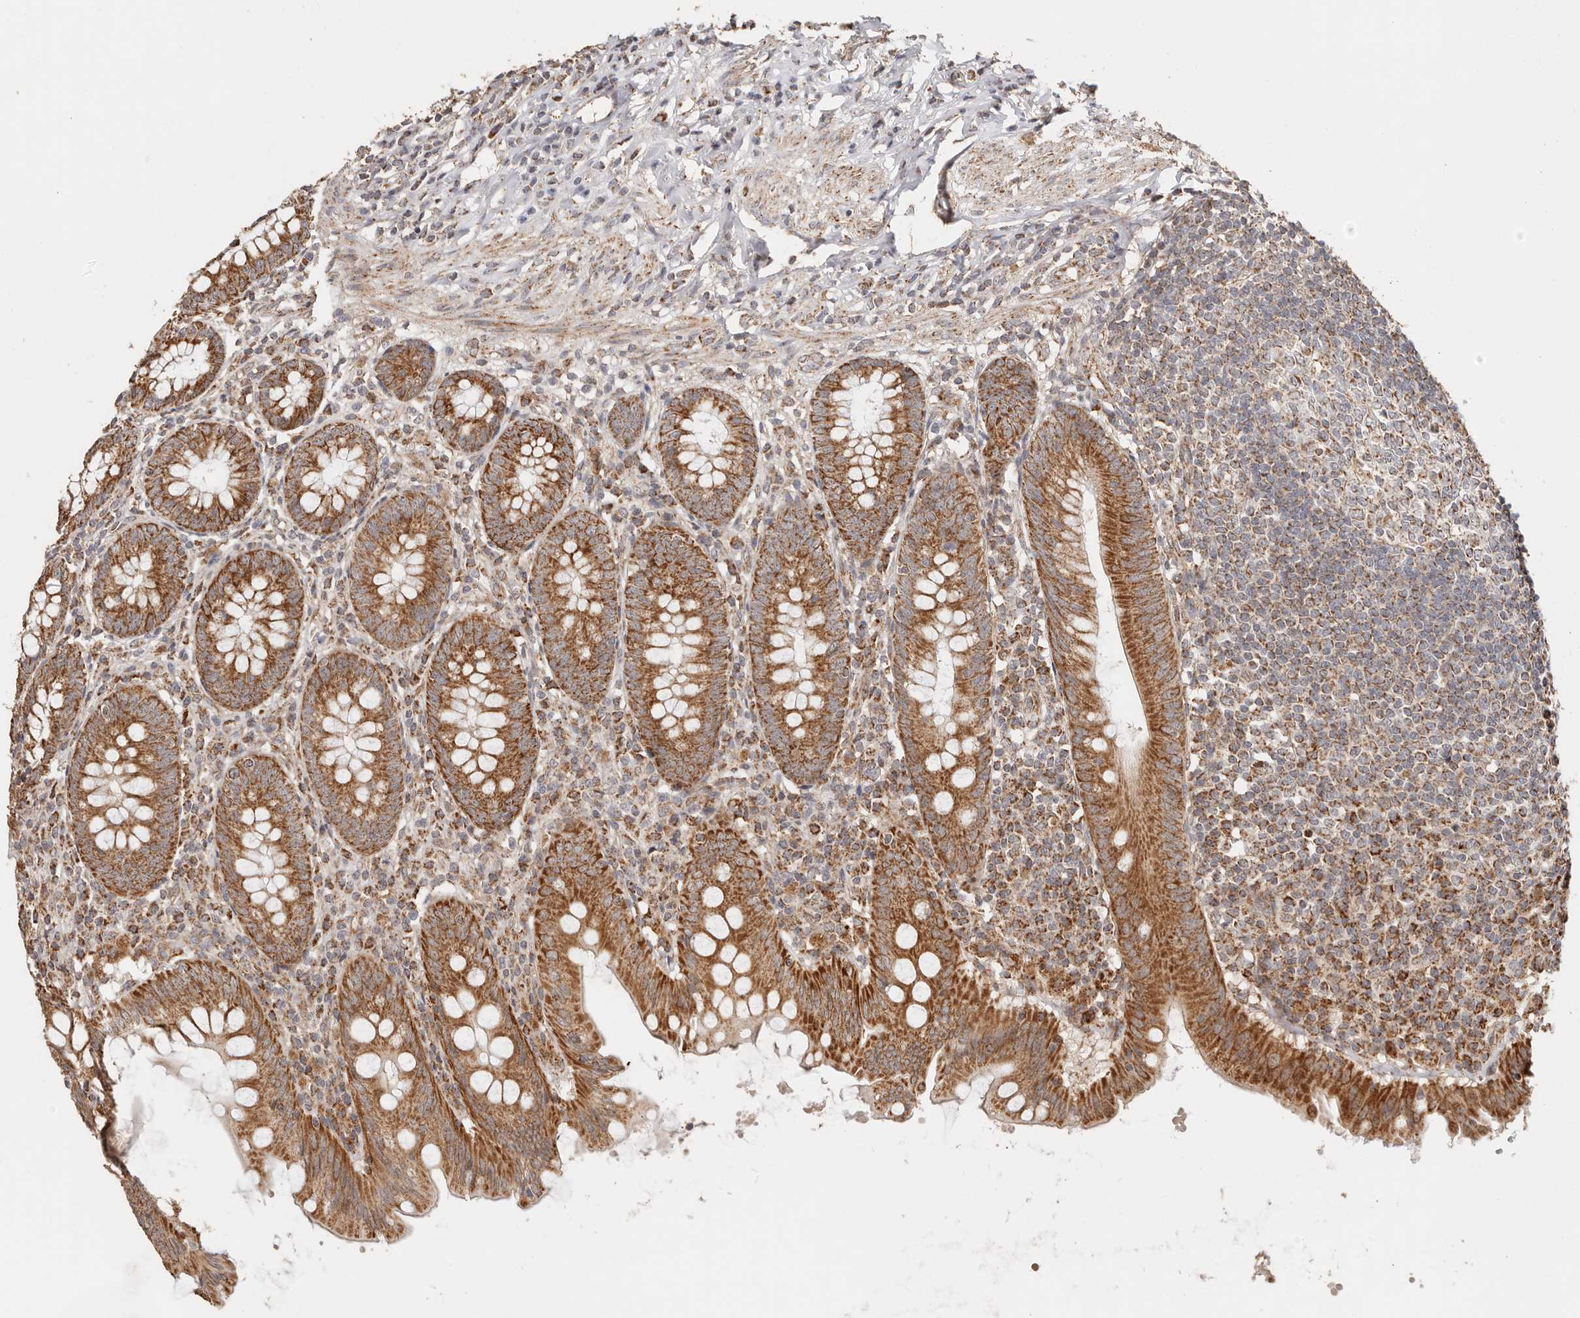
{"staining": {"intensity": "strong", "quantity": ">75%", "location": "cytoplasmic/membranous"}, "tissue": "appendix", "cell_type": "Glandular cells", "image_type": "normal", "snomed": [{"axis": "morphology", "description": "Normal tissue, NOS"}, {"axis": "topography", "description": "Appendix"}], "caption": "High-magnification brightfield microscopy of normal appendix stained with DAB (brown) and counterstained with hematoxylin (blue). glandular cells exhibit strong cytoplasmic/membranous staining is seen in about>75% of cells.", "gene": "NDUFB11", "patient": {"sex": "female", "age": 54}}